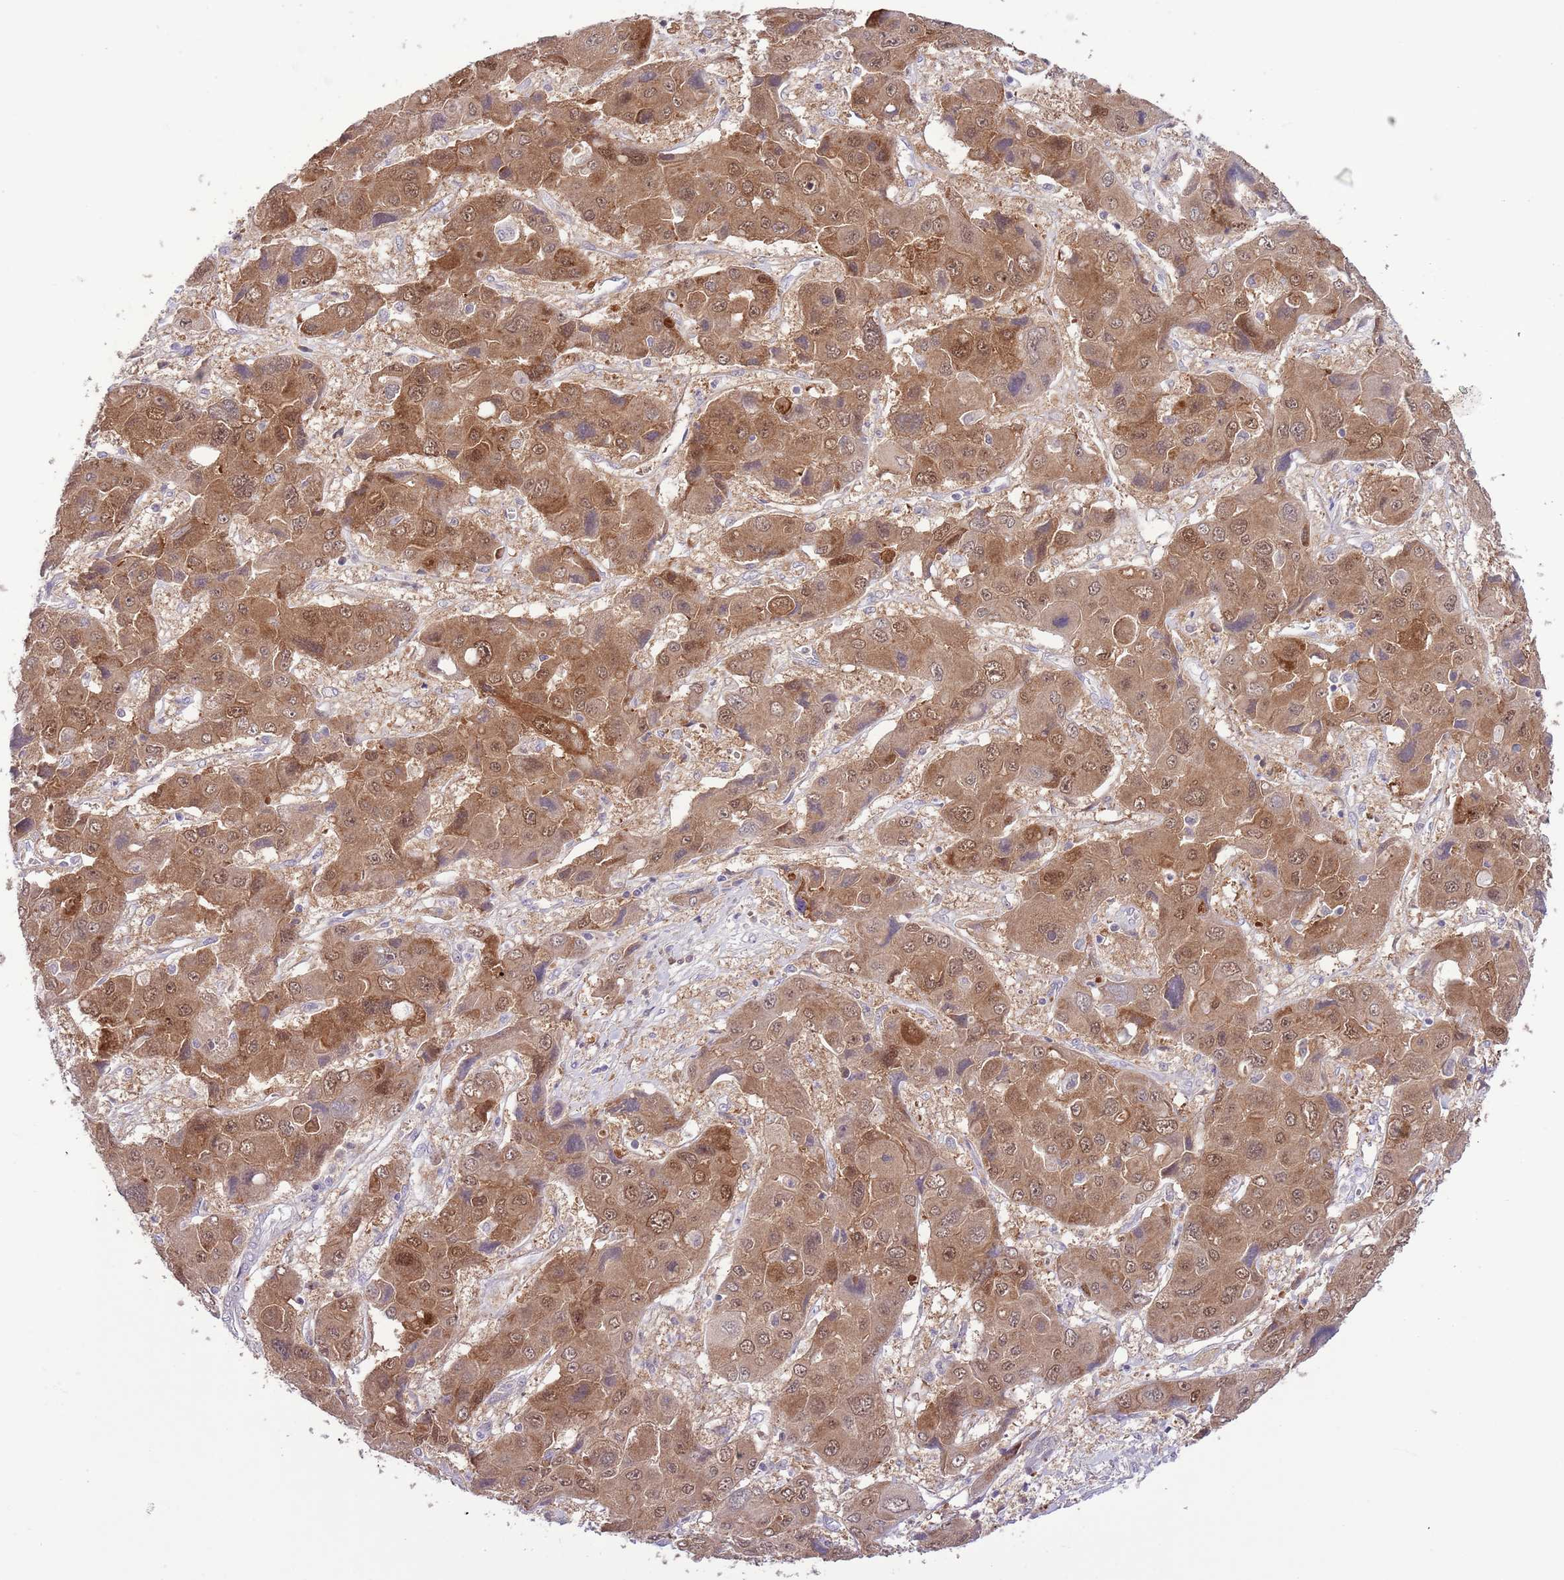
{"staining": {"intensity": "moderate", "quantity": ">75%", "location": "cytoplasmic/membranous,nuclear"}, "tissue": "liver cancer", "cell_type": "Tumor cells", "image_type": "cancer", "snomed": [{"axis": "morphology", "description": "Cholangiocarcinoma"}, {"axis": "topography", "description": "Liver"}], "caption": "About >75% of tumor cells in liver cholangiocarcinoma exhibit moderate cytoplasmic/membranous and nuclear protein positivity as visualized by brown immunohistochemical staining.", "gene": "GALK2", "patient": {"sex": "male", "age": 67}}